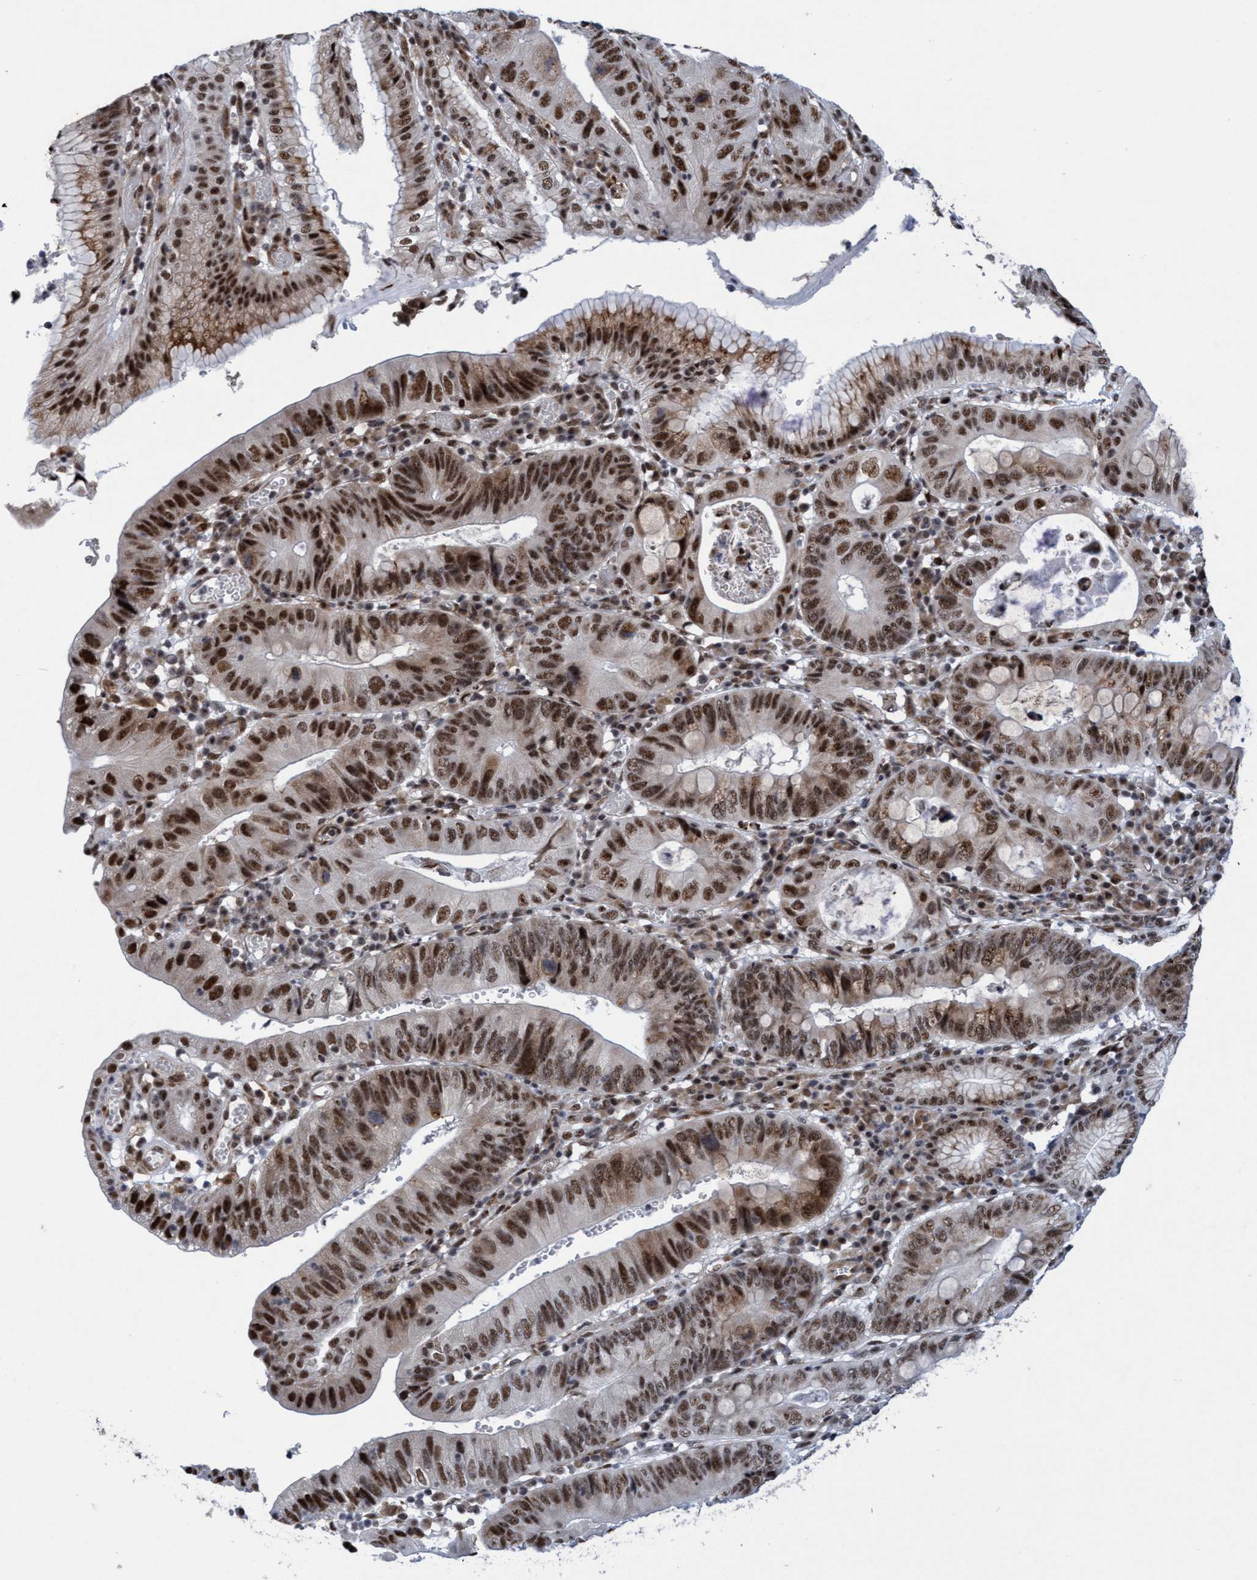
{"staining": {"intensity": "moderate", "quantity": ">75%", "location": "cytoplasmic/membranous,nuclear"}, "tissue": "stomach cancer", "cell_type": "Tumor cells", "image_type": "cancer", "snomed": [{"axis": "morphology", "description": "Adenocarcinoma, NOS"}, {"axis": "topography", "description": "Stomach"}], "caption": "High-power microscopy captured an immunohistochemistry photomicrograph of stomach cancer (adenocarcinoma), revealing moderate cytoplasmic/membranous and nuclear positivity in approximately >75% of tumor cells.", "gene": "GLT6D1", "patient": {"sex": "male", "age": 59}}